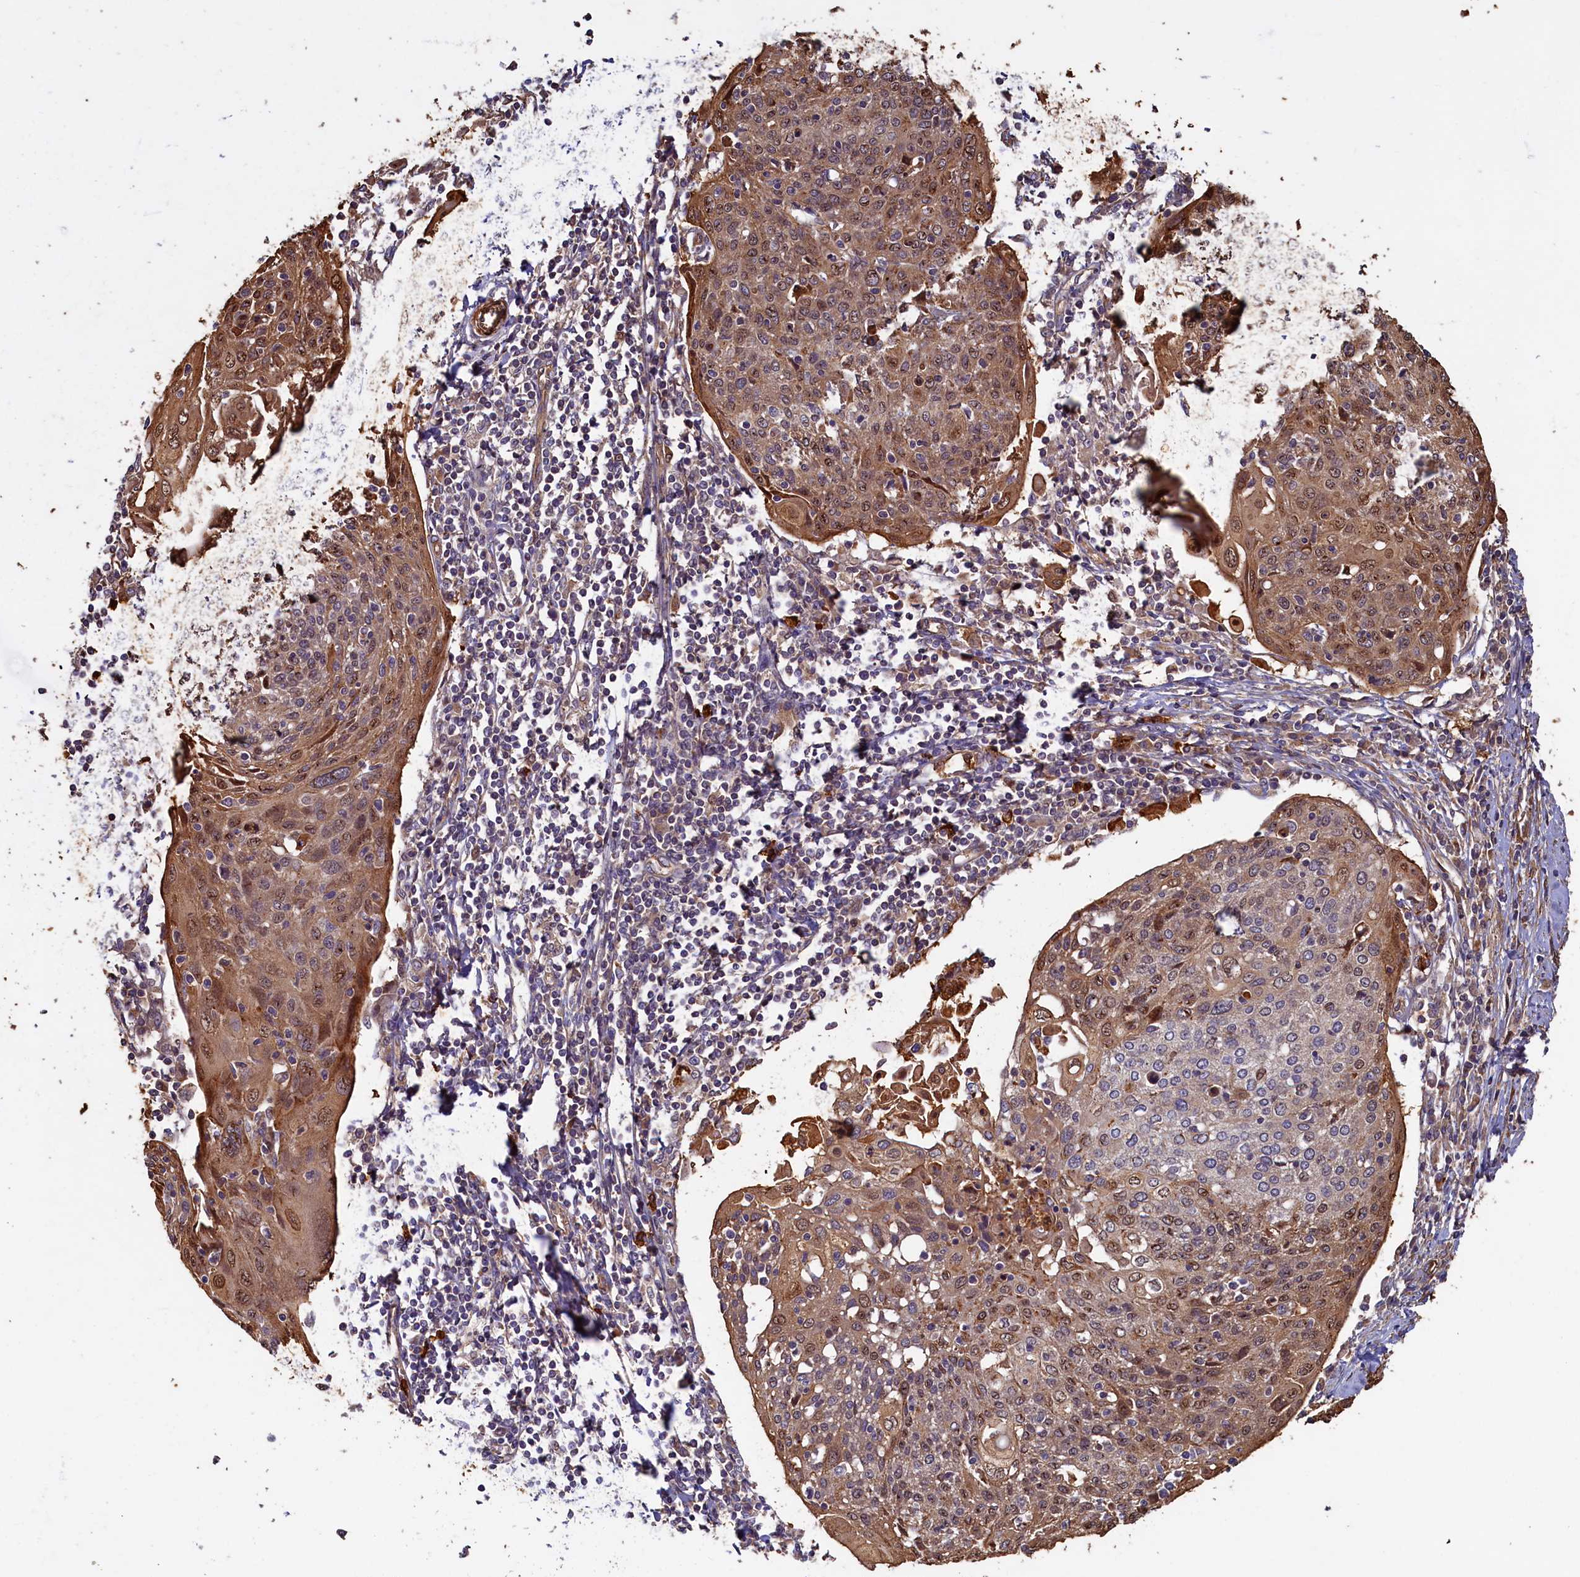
{"staining": {"intensity": "moderate", "quantity": ">75%", "location": "cytoplasmic/membranous"}, "tissue": "cervical cancer", "cell_type": "Tumor cells", "image_type": "cancer", "snomed": [{"axis": "morphology", "description": "Squamous cell carcinoma, NOS"}, {"axis": "topography", "description": "Cervix"}], "caption": "Cervical cancer (squamous cell carcinoma) stained for a protein displays moderate cytoplasmic/membranous positivity in tumor cells.", "gene": "CCDC102B", "patient": {"sex": "female", "age": 67}}